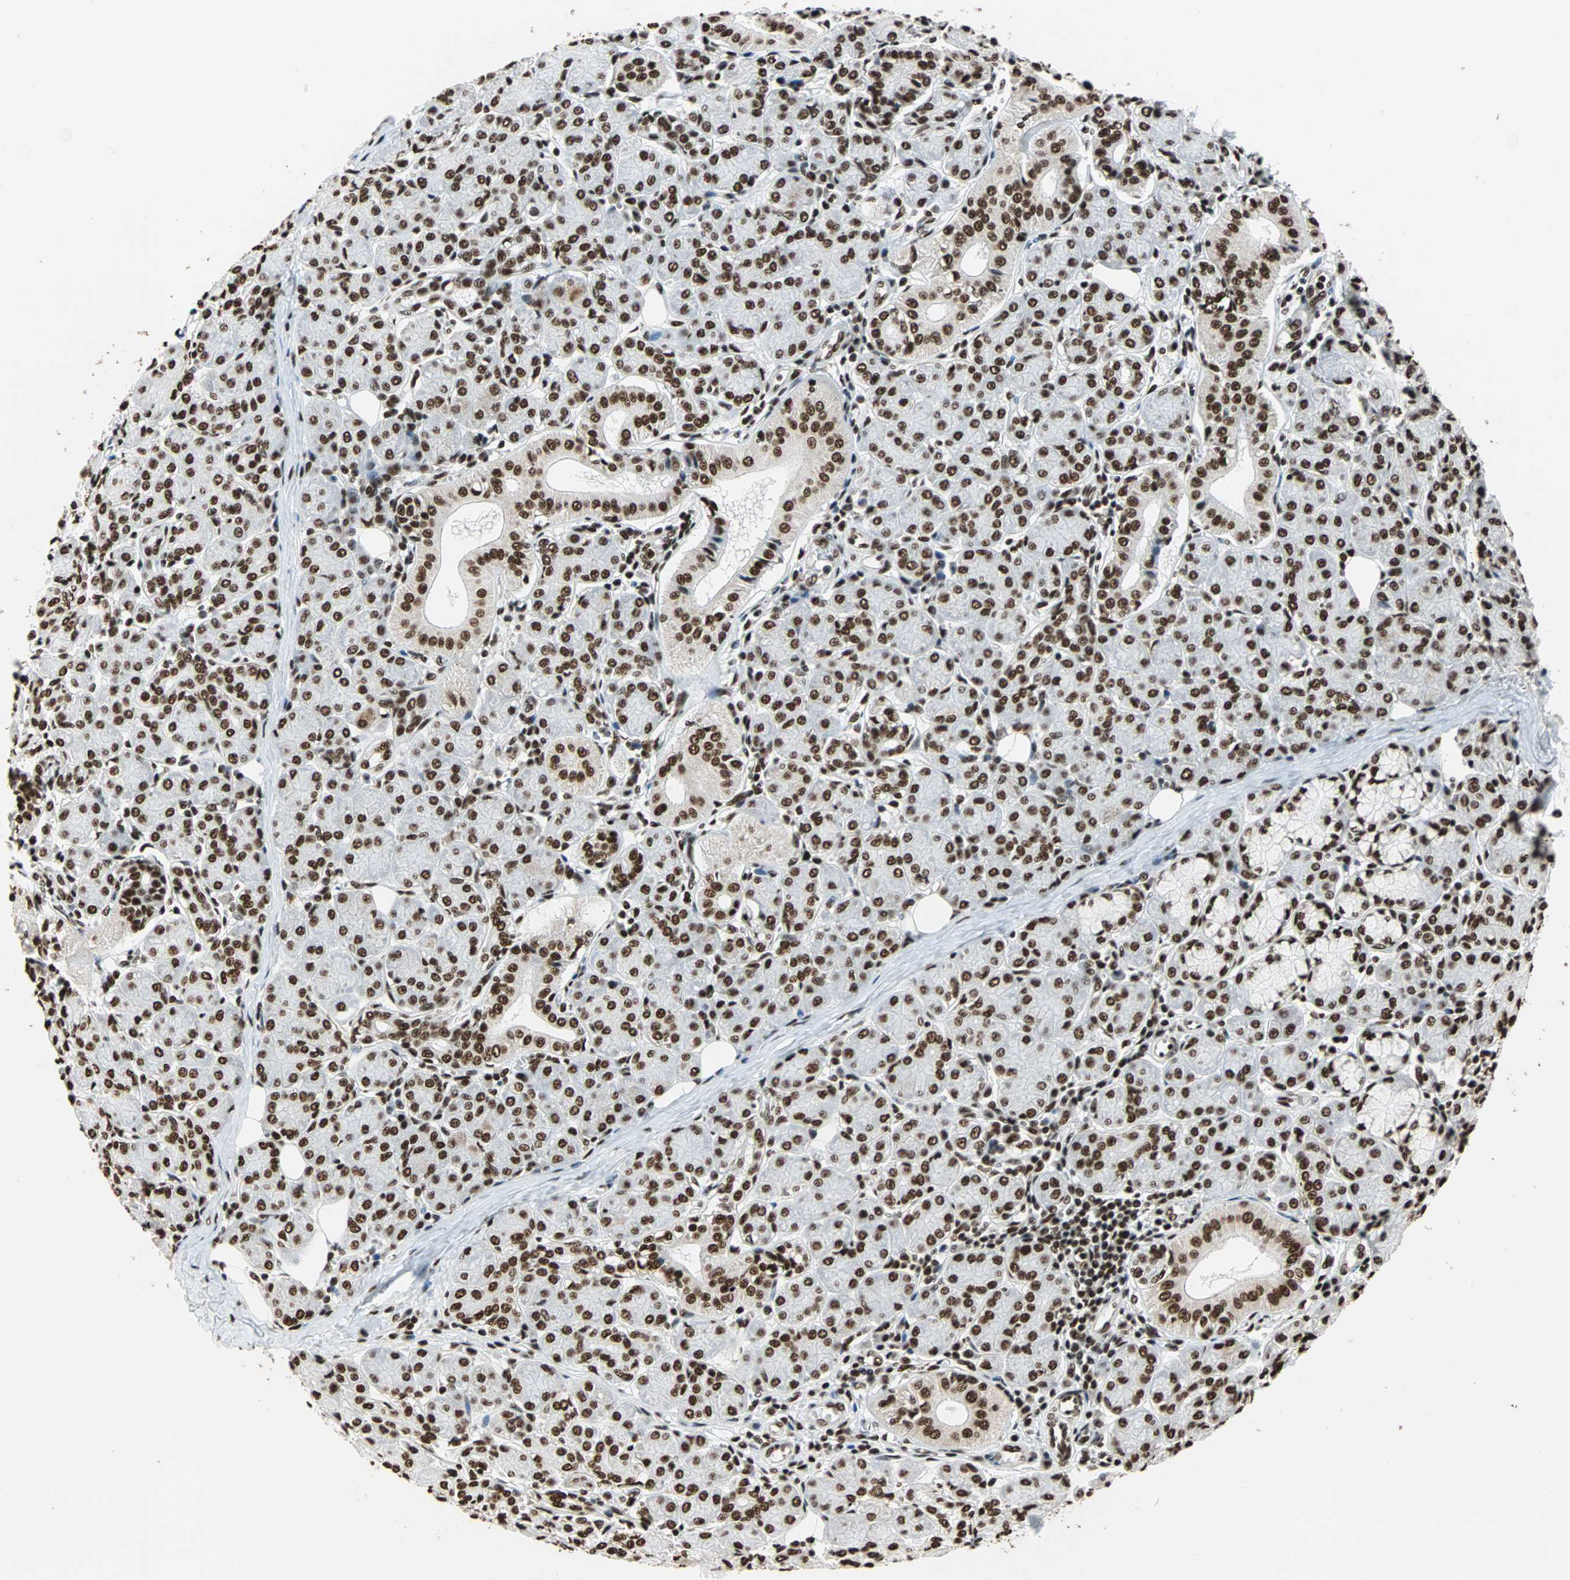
{"staining": {"intensity": "strong", "quantity": ">75%", "location": "cytoplasmic/membranous,nuclear"}, "tissue": "salivary gland", "cell_type": "Glandular cells", "image_type": "normal", "snomed": [{"axis": "morphology", "description": "Normal tissue, NOS"}, {"axis": "morphology", "description": "Inflammation, NOS"}, {"axis": "topography", "description": "Lymph node"}, {"axis": "topography", "description": "Salivary gland"}], "caption": "This micrograph shows immunohistochemistry staining of normal salivary gland, with high strong cytoplasmic/membranous,nuclear staining in about >75% of glandular cells.", "gene": "ILF2", "patient": {"sex": "male", "age": 3}}